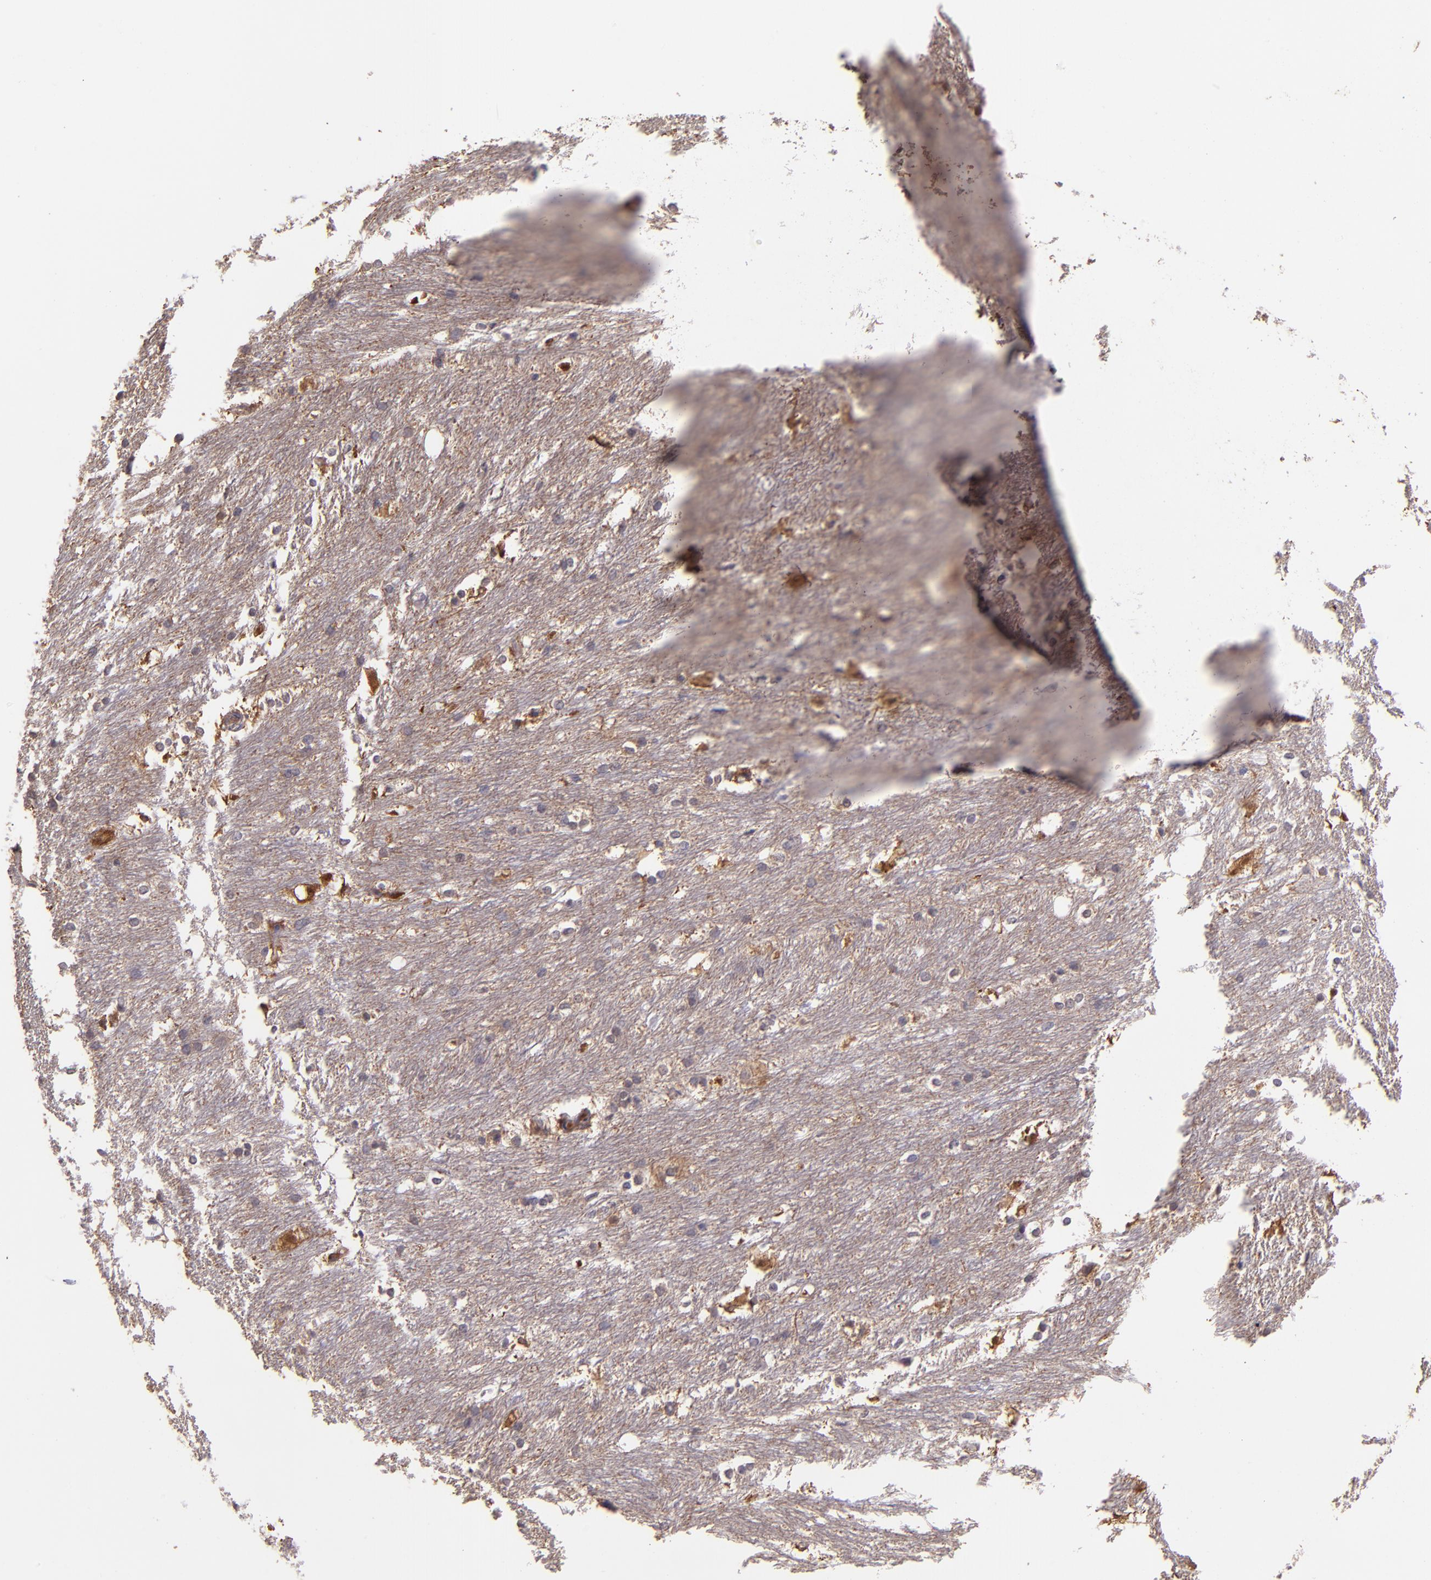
{"staining": {"intensity": "weak", "quantity": "25%-75%", "location": "cytoplasmic/membranous"}, "tissue": "caudate", "cell_type": "Glial cells", "image_type": "normal", "snomed": [{"axis": "morphology", "description": "Normal tissue, NOS"}, {"axis": "topography", "description": "Lateral ventricle wall"}], "caption": "Caudate stained with IHC reveals weak cytoplasmic/membranous staining in about 25%-75% of glial cells. Using DAB (brown) and hematoxylin (blue) stains, captured at high magnification using brightfield microscopy.", "gene": "PAPPA", "patient": {"sex": "female", "age": 19}}